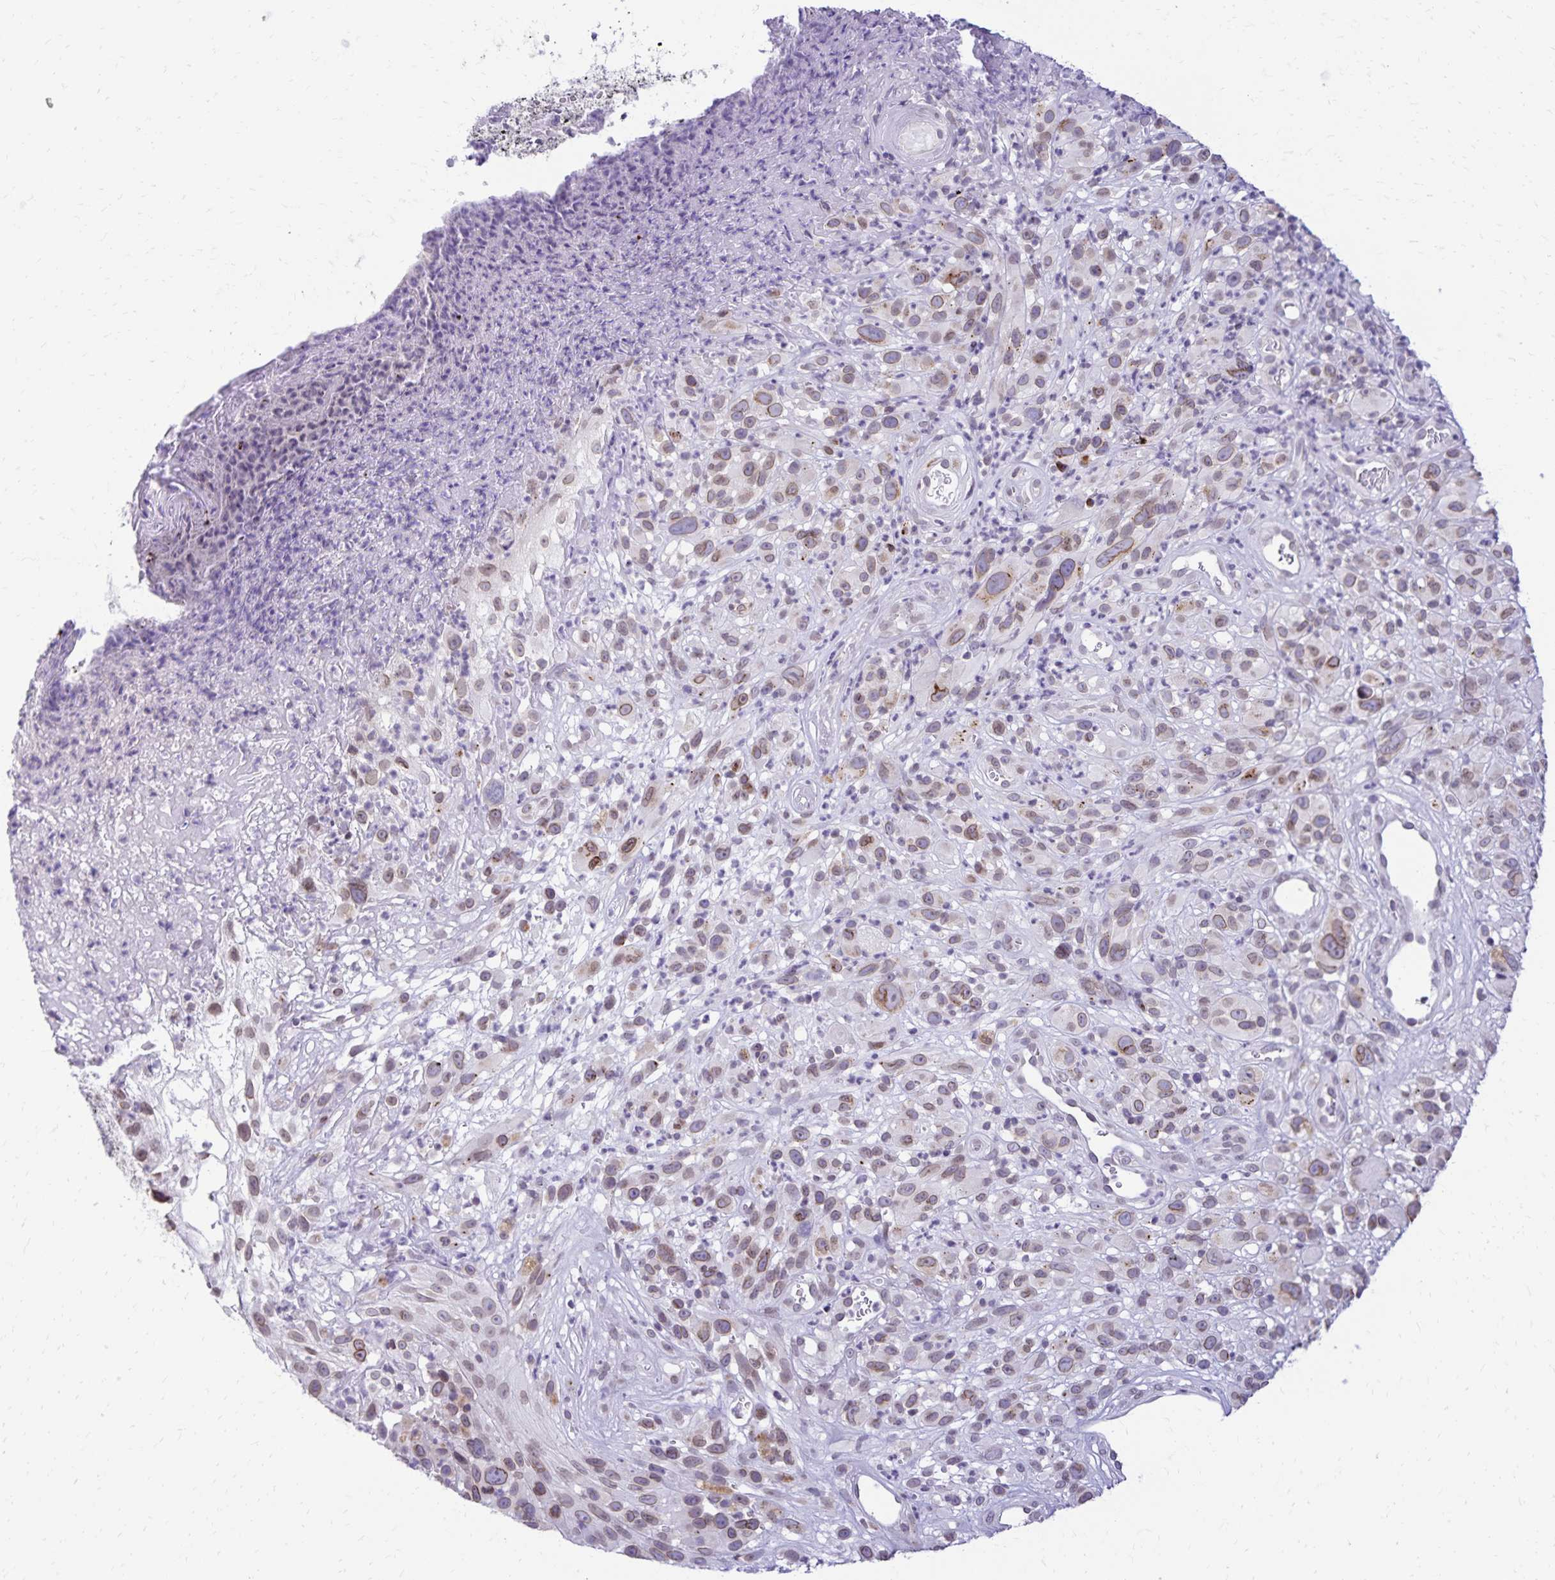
{"staining": {"intensity": "weak", "quantity": "25%-75%", "location": "cytoplasmic/membranous,nuclear"}, "tissue": "melanoma", "cell_type": "Tumor cells", "image_type": "cancer", "snomed": [{"axis": "morphology", "description": "Malignant melanoma, NOS"}, {"axis": "topography", "description": "Skin"}], "caption": "Melanoma was stained to show a protein in brown. There is low levels of weak cytoplasmic/membranous and nuclear positivity in approximately 25%-75% of tumor cells.", "gene": "FAM166C", "patient": {"sex": "male", "age": 68}}